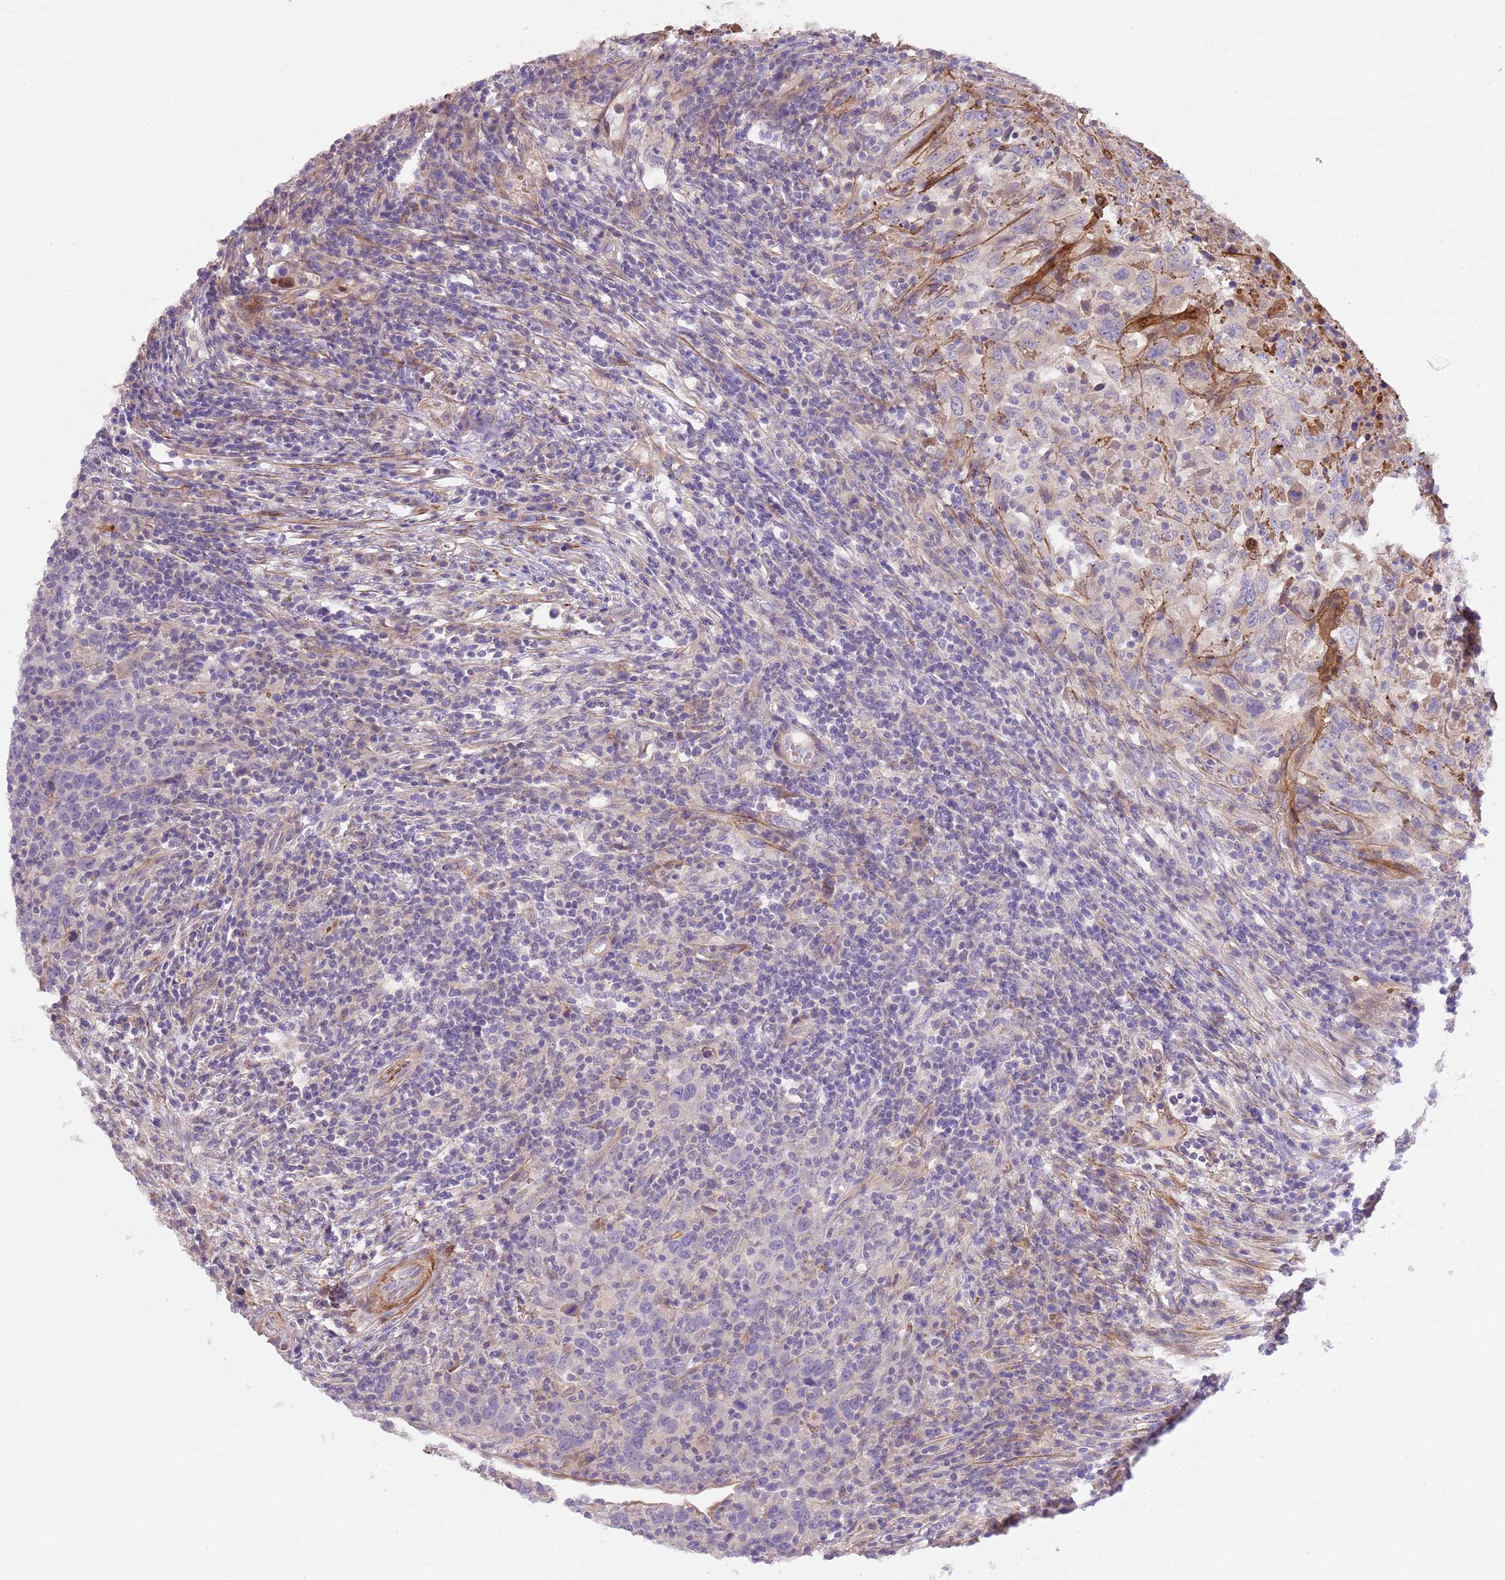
{"staining": {"intensity": "negative", "quantity": "none", "location": "none"}, "tissue": "urothelial cancer", "cell_type": "Tumor cells", "image_type": "cancer", "snomed": [{"axis": "morphology", "description": "Urothelial carcinoma, High grade"}, {"axis": "topography", "description": "Urinary bladder"}], "caption": "Urothelial cancer was stained to show a protein in brown. There is no significant positivity in tumor cells.", "gene": "TINAGL1", "patient": {"sex": "male", "age": 61}}